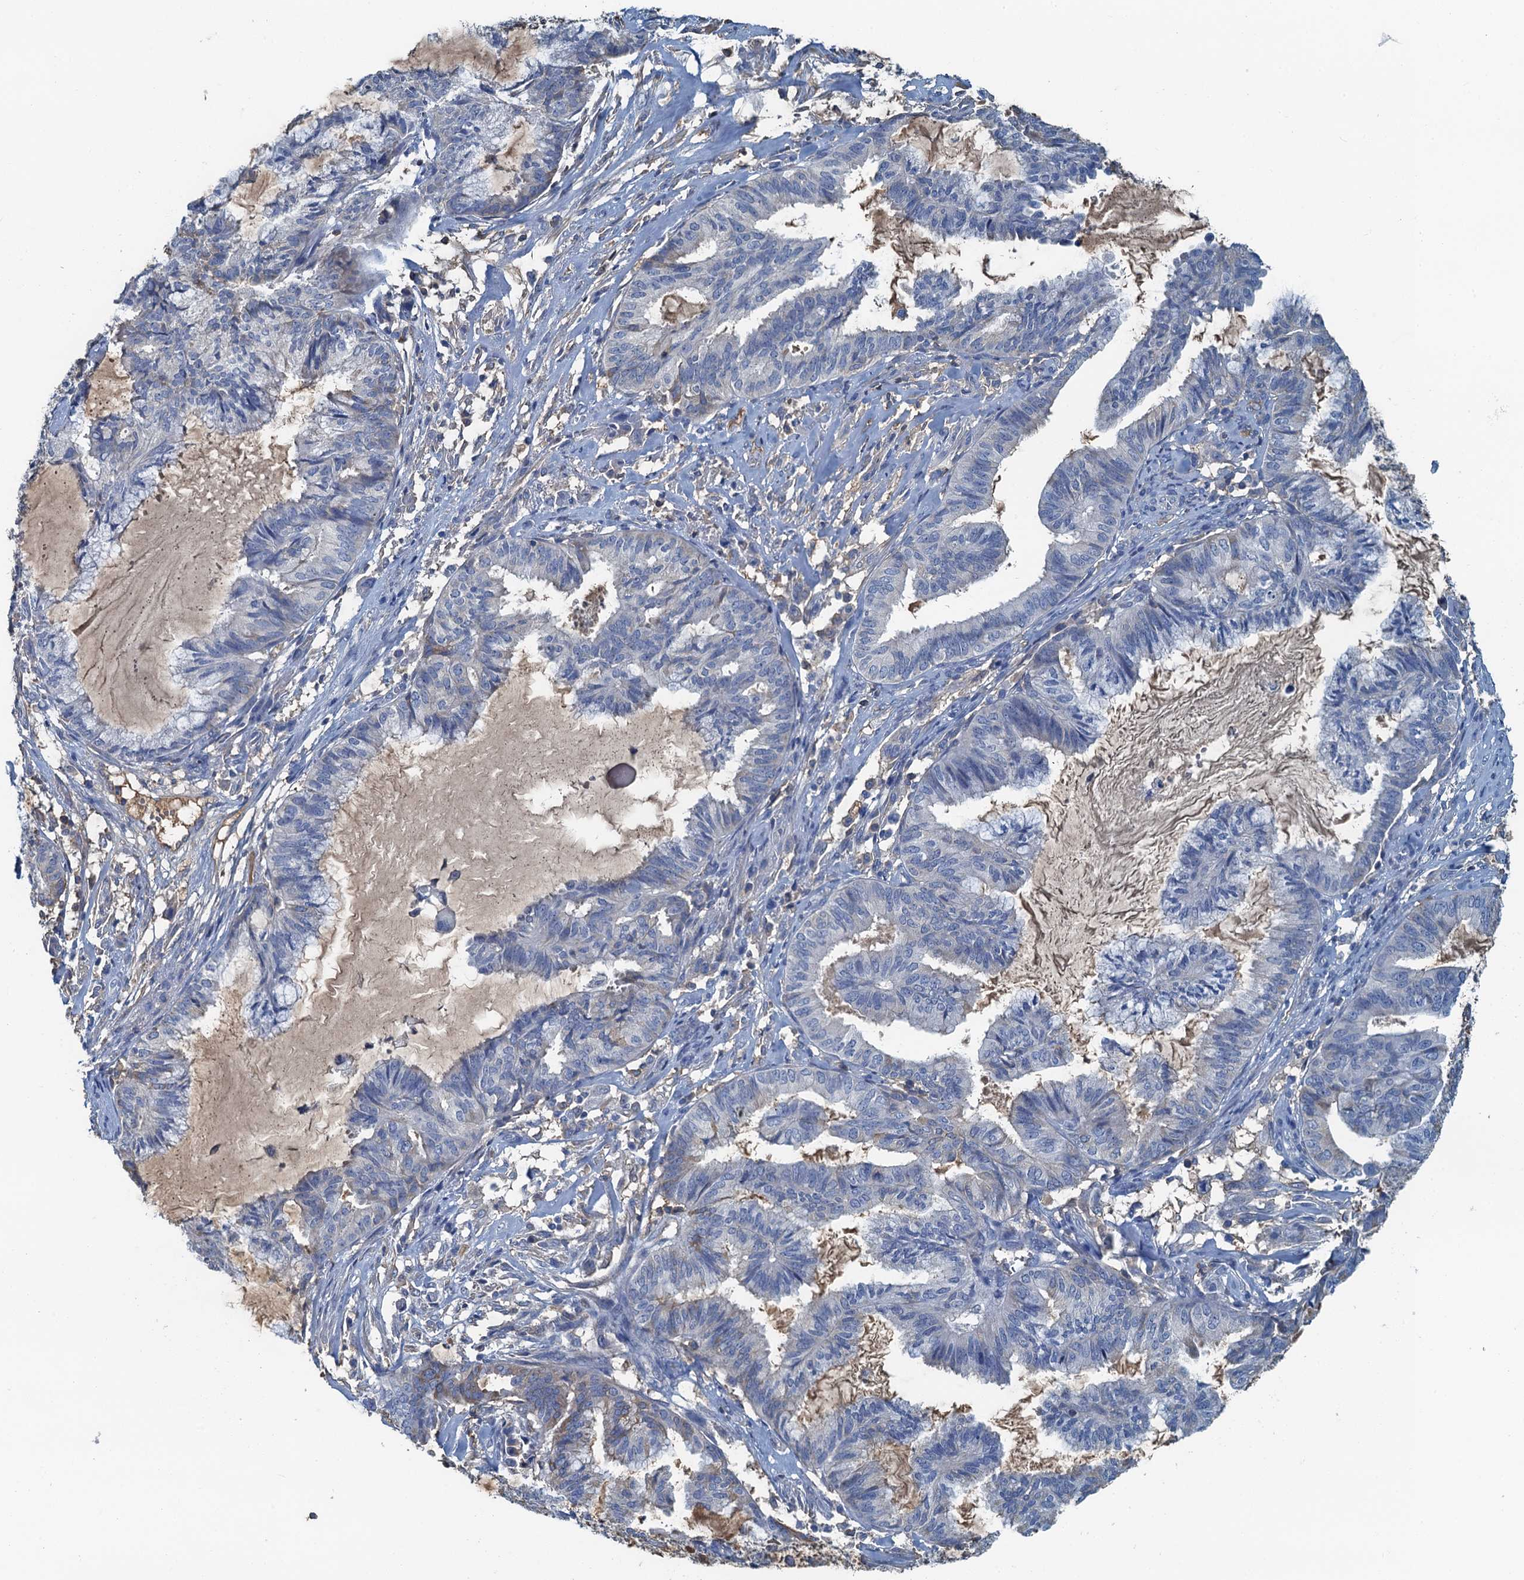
{"staining": {"intensity": "negative", "quantity": "none", "location": "none"}, "tissue": "endometrial cancer", "cell_type": "Tumor cells", "image_type": "cancer", "snomed": [{"axis": "morphology", "description": "Adenocarcinoma, NOS"}, {"axis": "topography", "description": "Endometrium"}], "caption": "High power microscopy photomicrograph of an immunohistochemistry micrograph of endometrial cancer, revealing no significant positivity in tumor cells.", "gene": "LSM14B", "patient": {"sex": "female", "age": 86}}